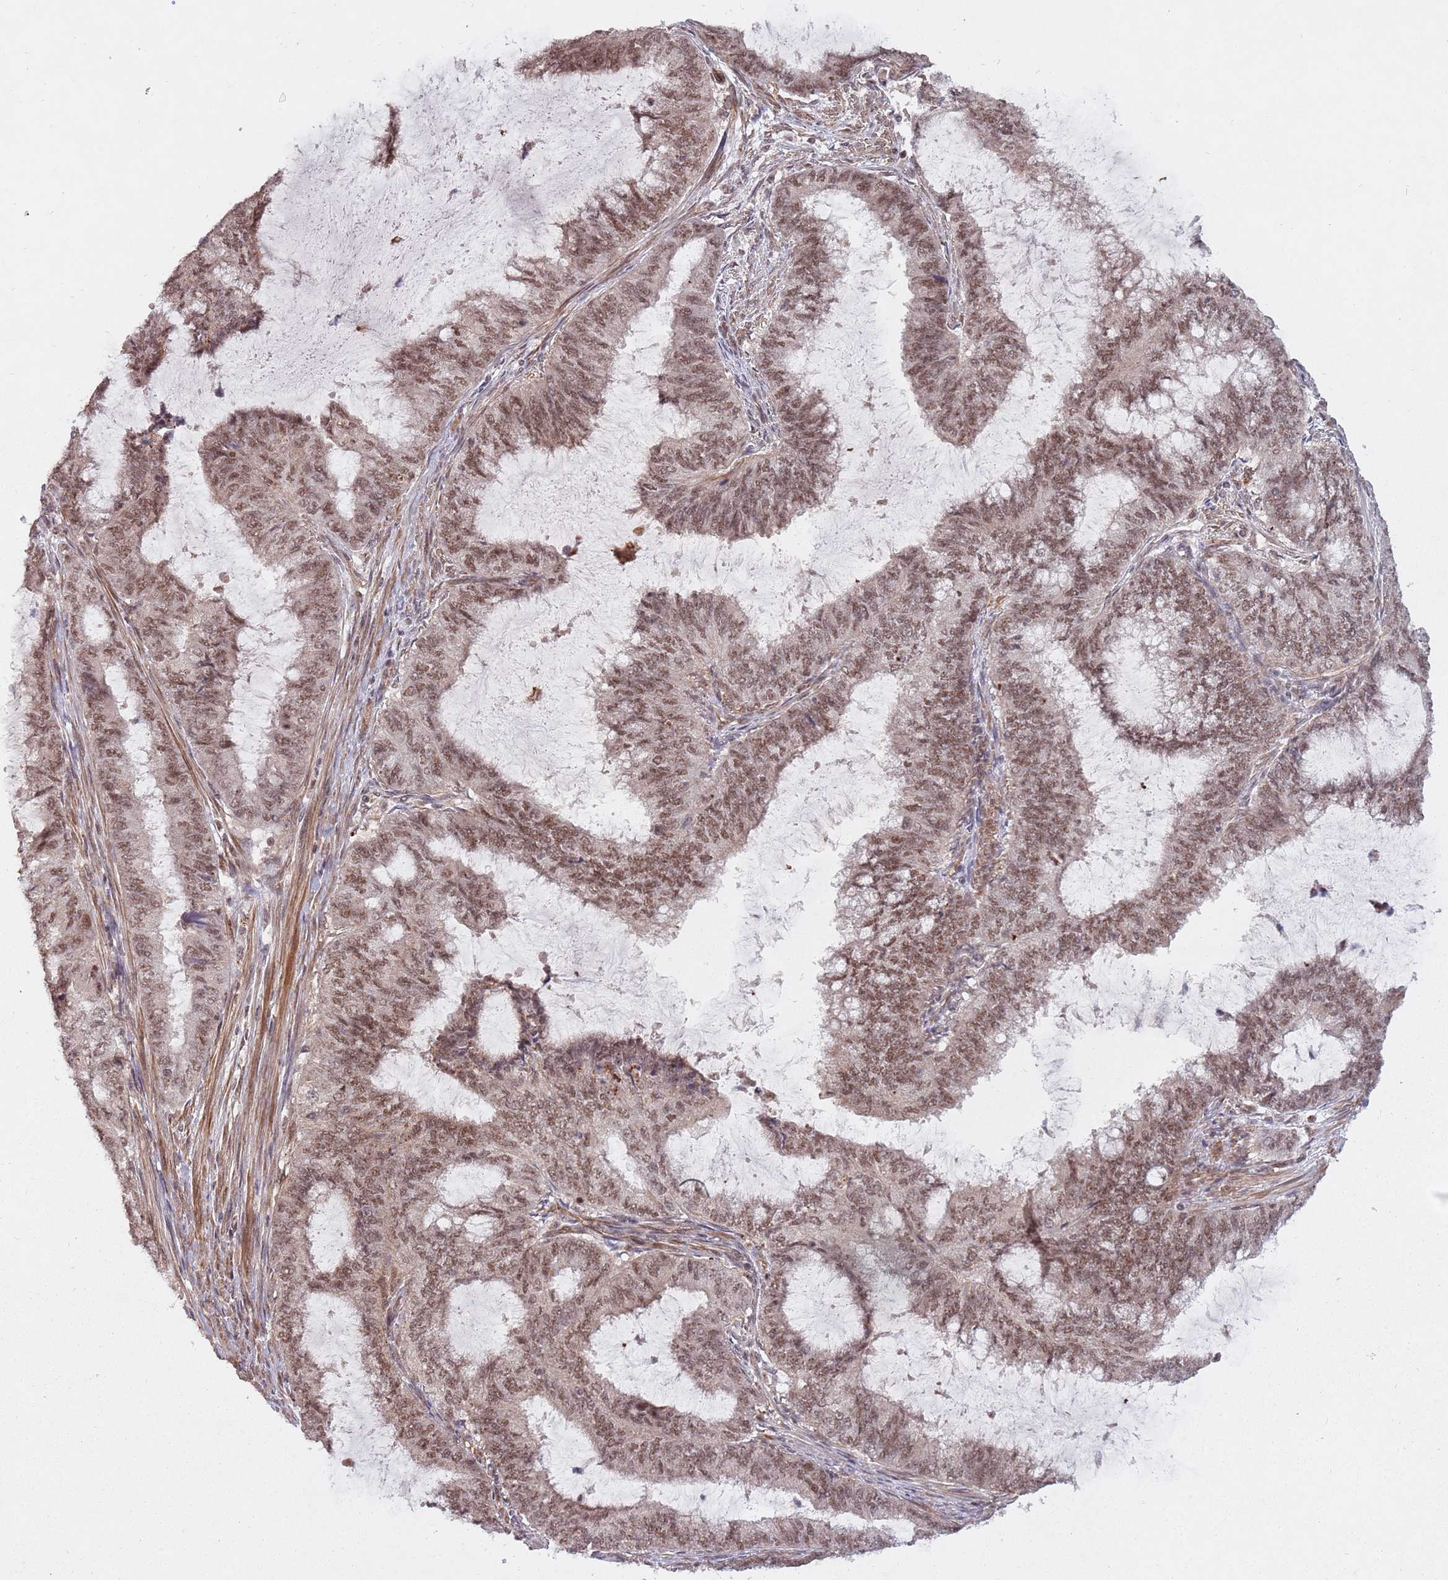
{"staining": {"intensity": "moderate", "quantity": ">75%", "location": "nuclear"}, "tissue": "endometrial cancer", "cell_type": "Tumor cells", "image_type": "cancer", "snomed": [{"axis": "morphology", "description": "Adenocarcinoma, NOS"}, {"axis": "topography", "description": "Endometrium"}], "caption": "Immunohistochemical staining of endometrial adenocarcinoma shows medium levels of moderate nuclear protein staining in about >75% of tumor cells. The staining was performed using DAB, with brown indicating positive protein expression. Nuclei are stained blue with hematoxylin.", "gene": "SUDS3", "patient": {"sex": "female", "age": 51}}